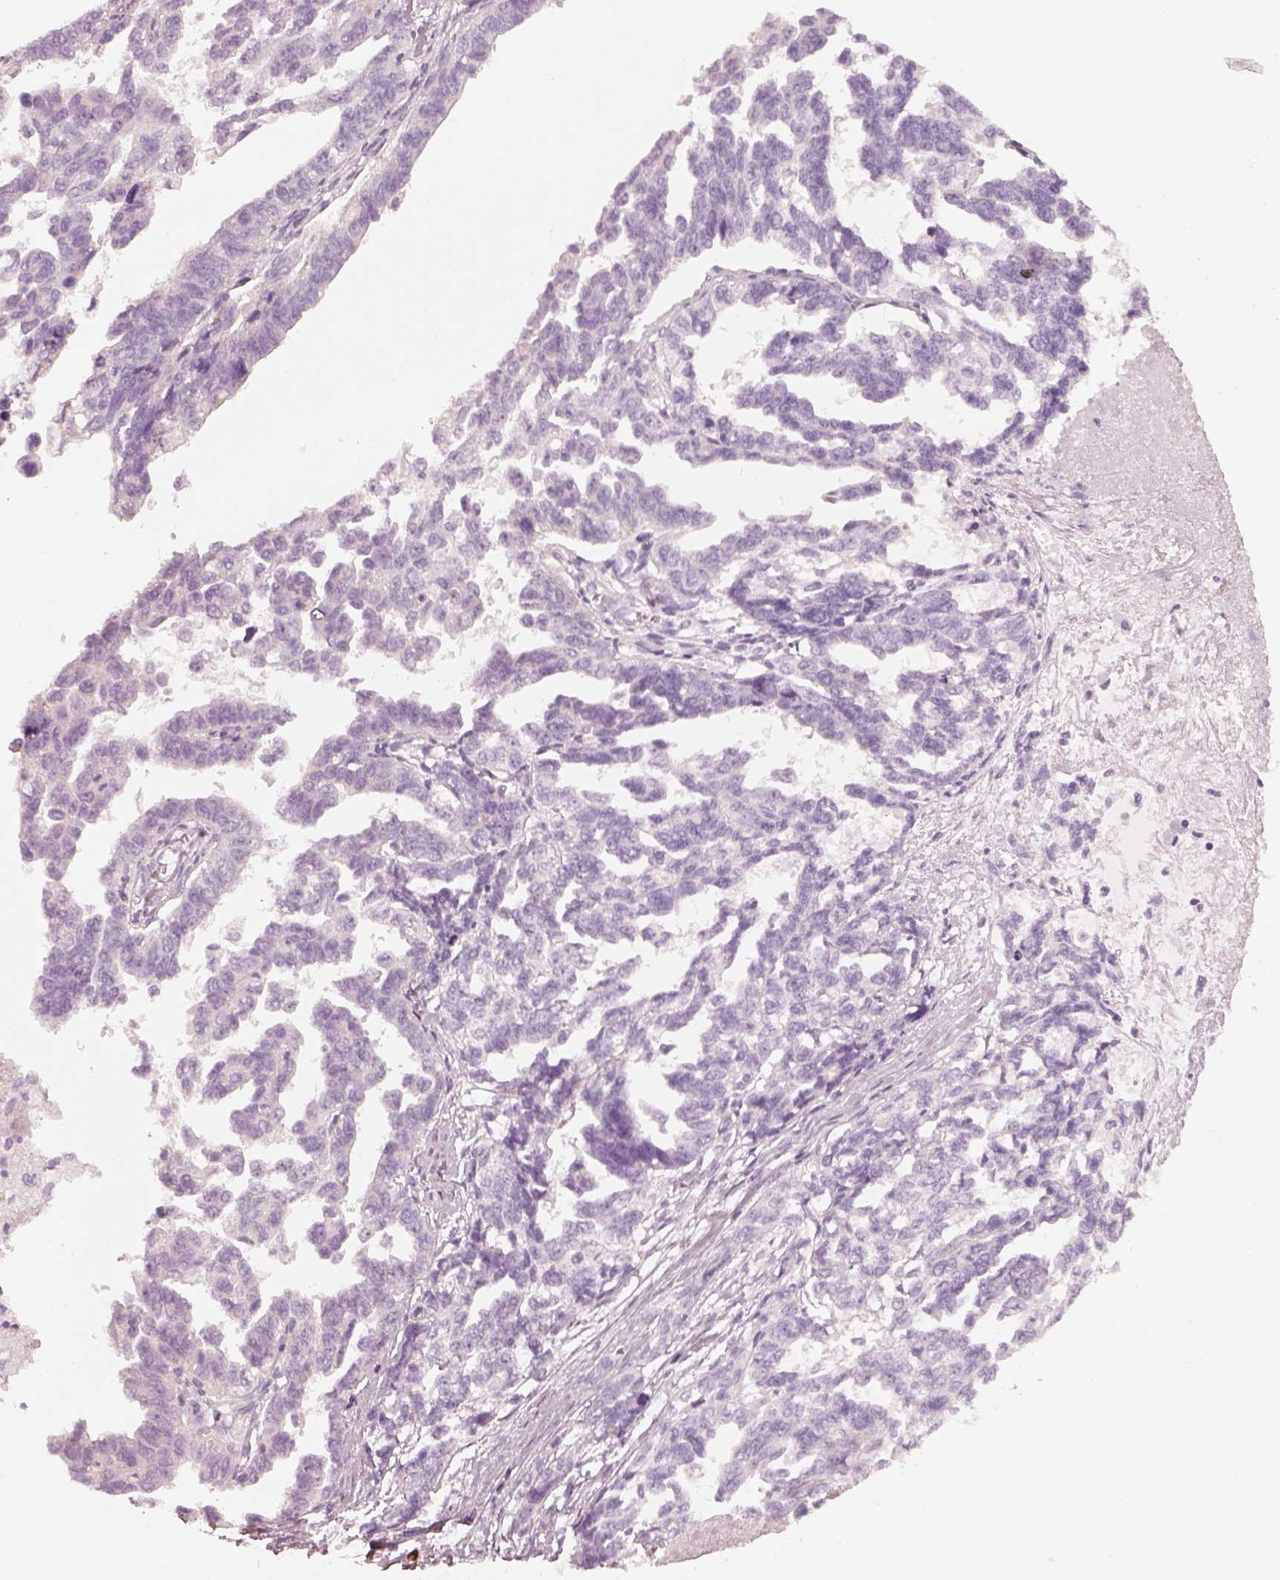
{"staining": {"intensity": "negative", "quantity": "none", "location": "none"}, "tissue": "ovarian cancer", "cell_type": "Tumor cells", "image_type": "cancer", "snomed": [{"axis": "morphology", "description": "Cystadenocarcinoma, serous, NOS"}, {"axis": "topography", "description": "Ovary"}], "caption": "This is a image of IHC staining of serous cystadenocarcinoma (ovarian), which shows no positivity in tumor cells. (IHC, brightfield microscopy, high magnification).", "gene": "R3HDML", "patient": {"sex": "female", "age": 69}}